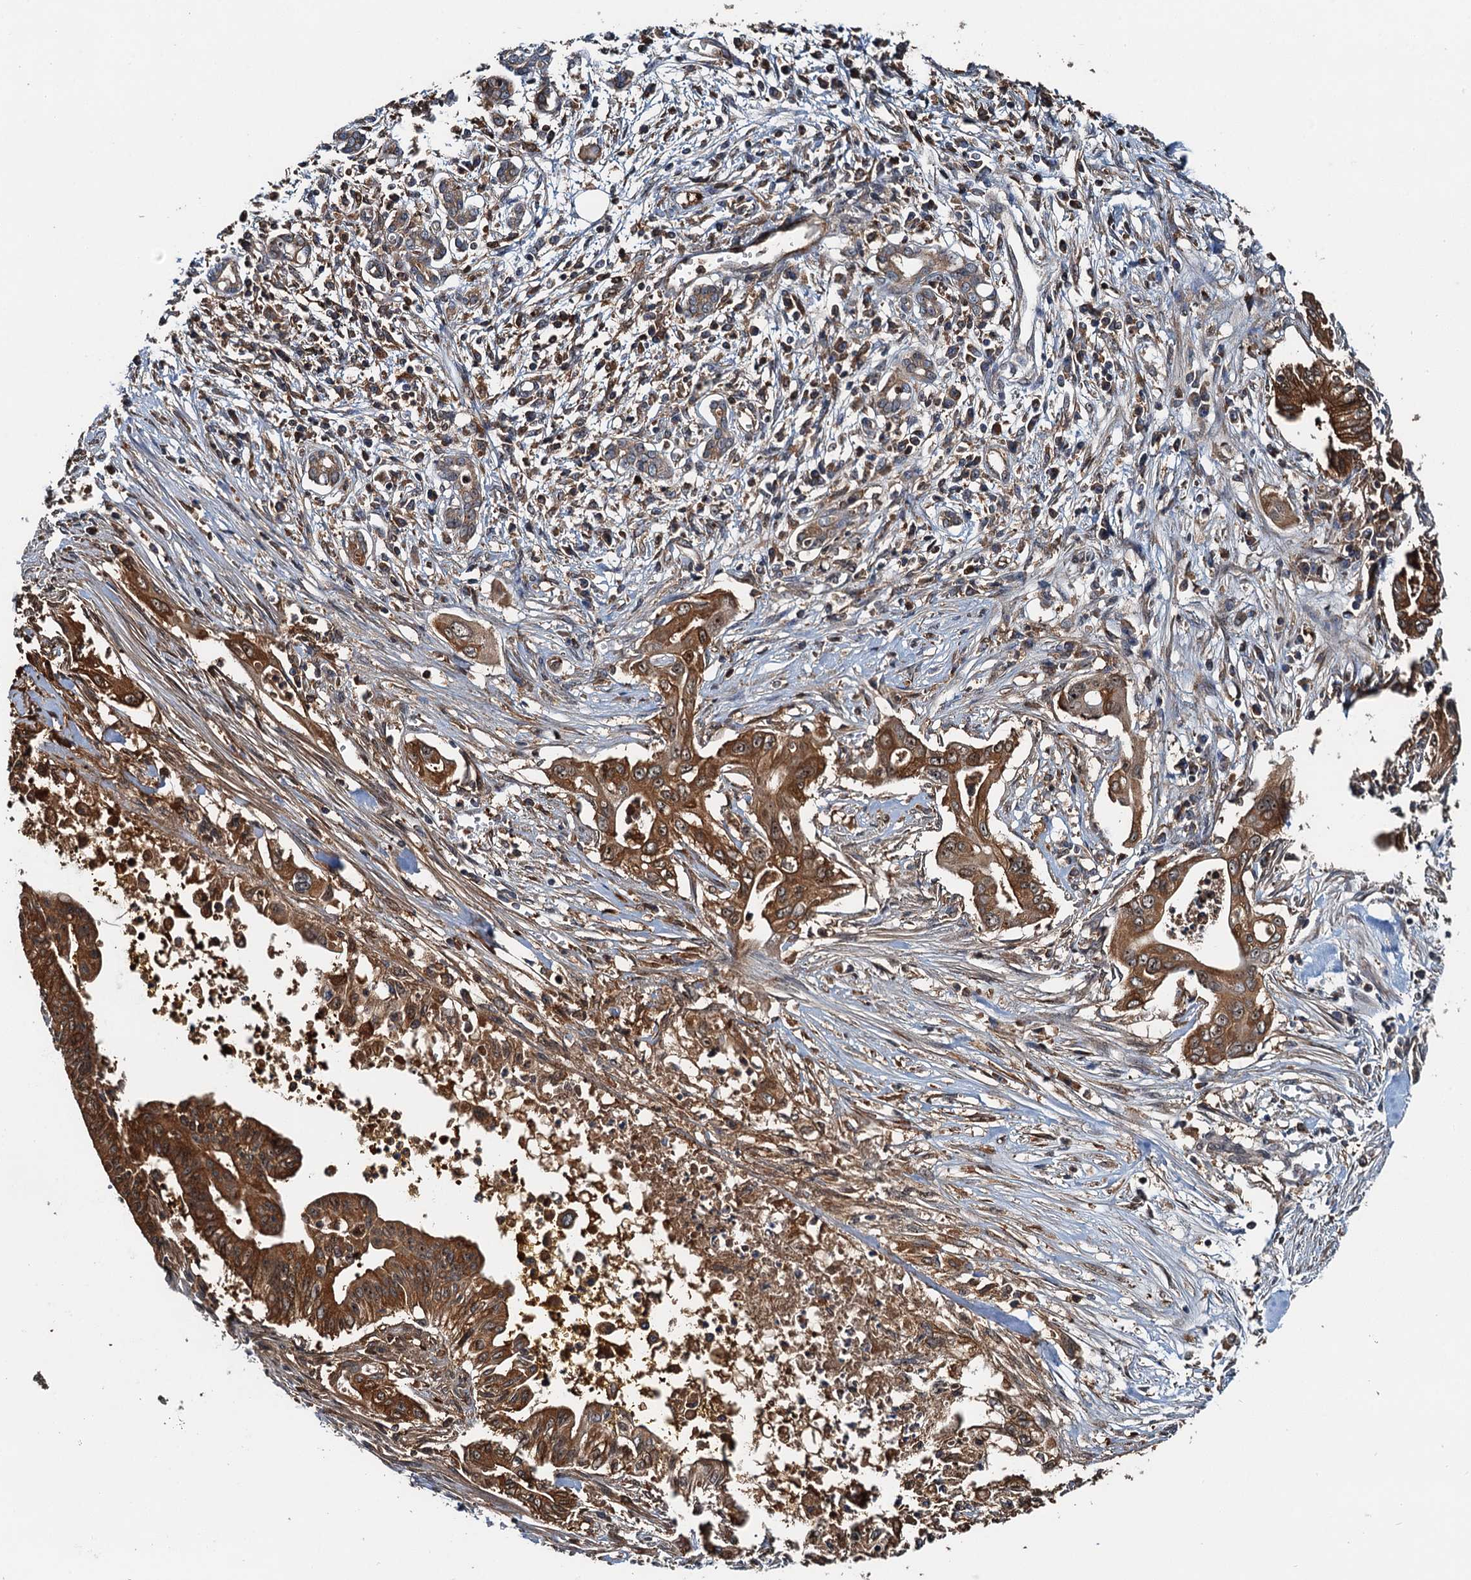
{"staining": {"intensity": "strong", "quantity": ">75%", "location": "cytoplasmic/membranous"}, "tissue": "pancreatic cancer", "cell_type": "Tumor cells", "image_type": "cancer", "snomed": [{"axis": "morphology", "description": "Adenocarcinoma, NOS"}, {"axis": "topography", "description": "Pancreas"}], "caption": "Pancreatic adenocarcinoma stained with a brown dye shows strong cytoplasmic/membranous positive positivity in about >75% of tumor cells.", "gene": "USP6NL", "patient": {"sex": "male", "age": 58}}